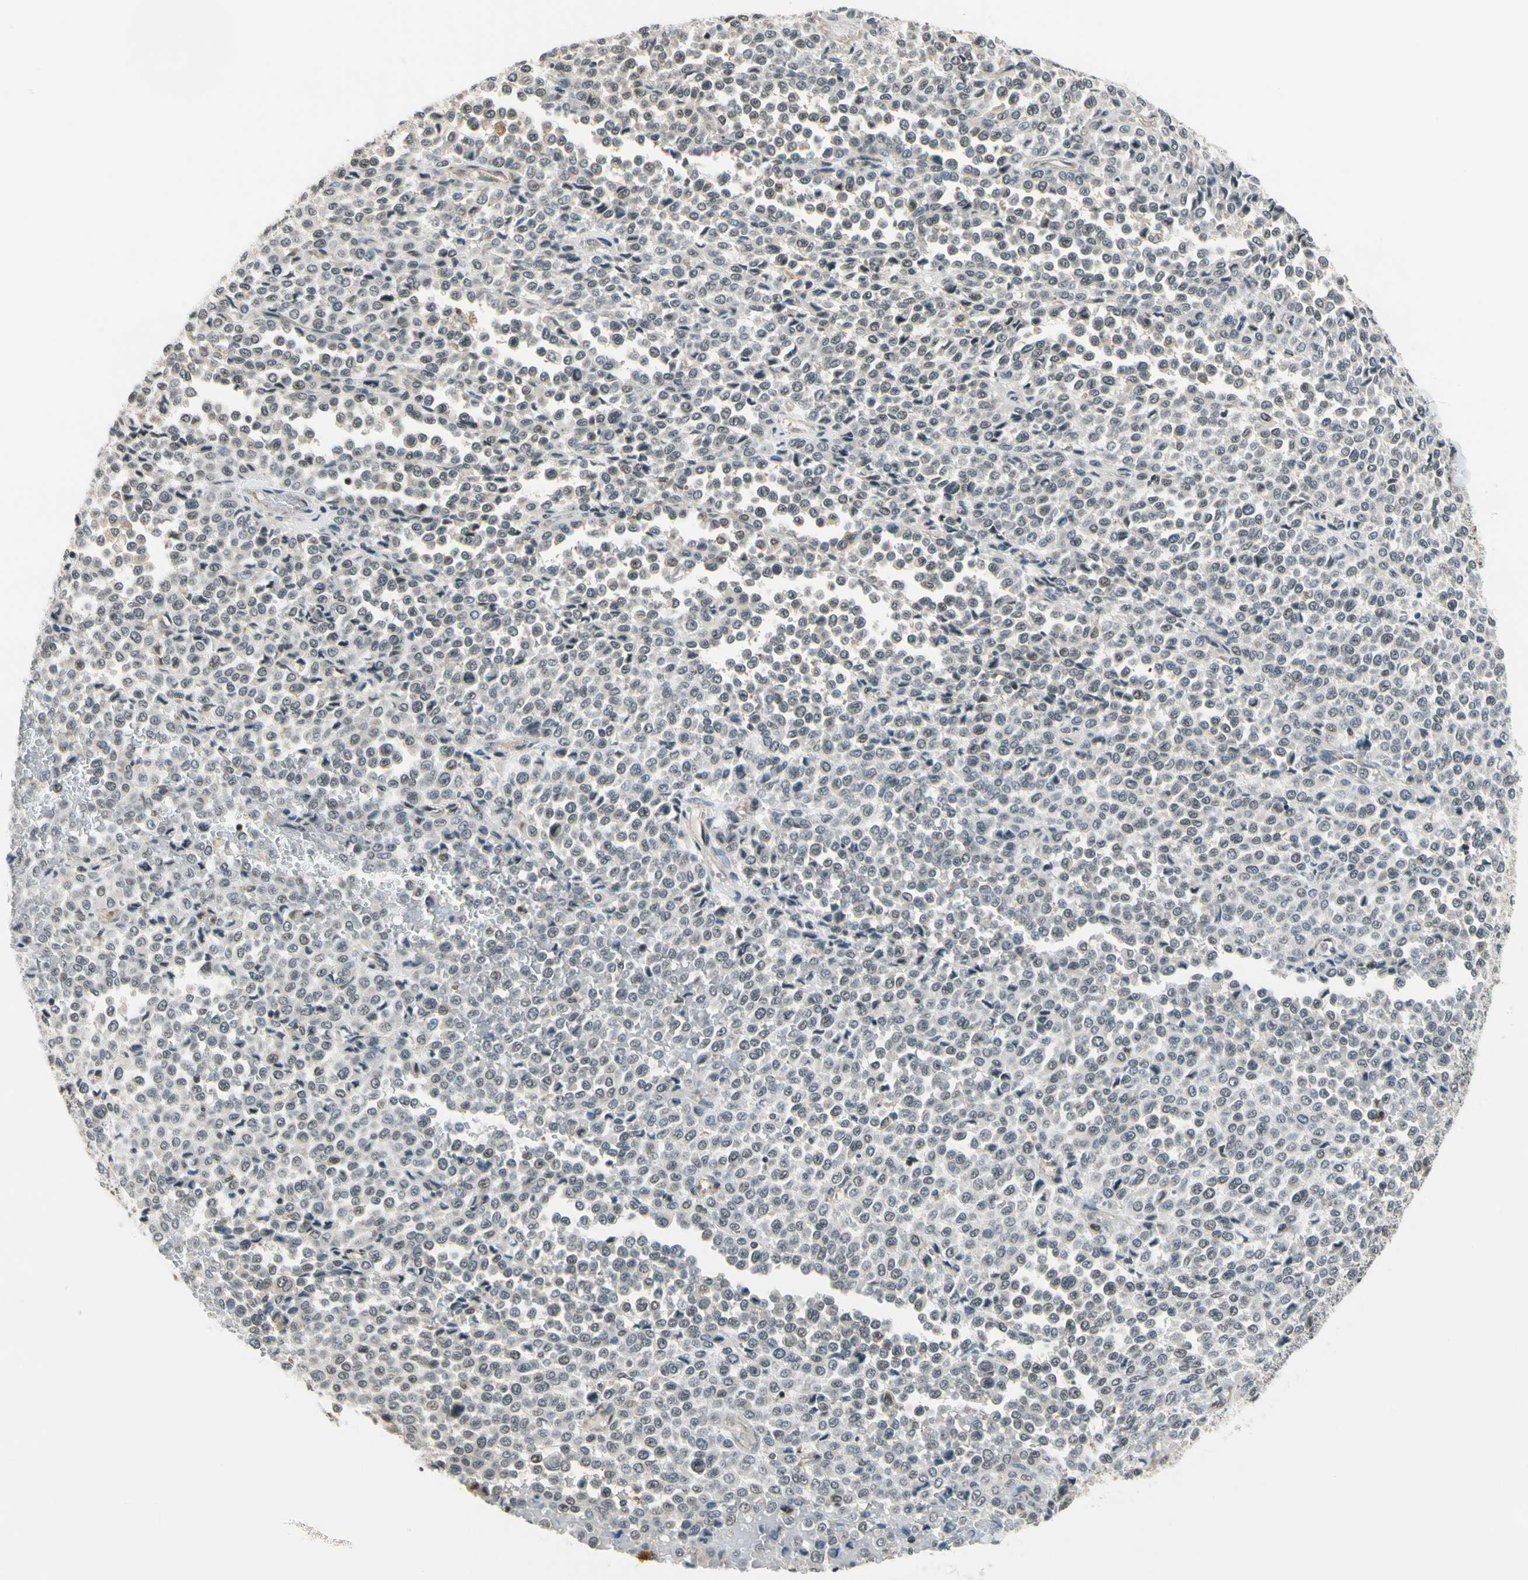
{"staining": {"intensity": "negative", "quantity": "none", "location": "none"}, "tissue": "melanoma", "cell_type": "Tumor cells", "image_type": "cancer", "snomed": [{"axis": "morphology", "description": "Malignant melanoma, Metastatic site"}, {"axis": "topography", "description": "Pancreas"}], "caption": "Tumor cells are negative for protein expression in human malignant melanoma (metastatic site).", "gene": "TAF12", "patient": {"sex": "female", "age": 30}}